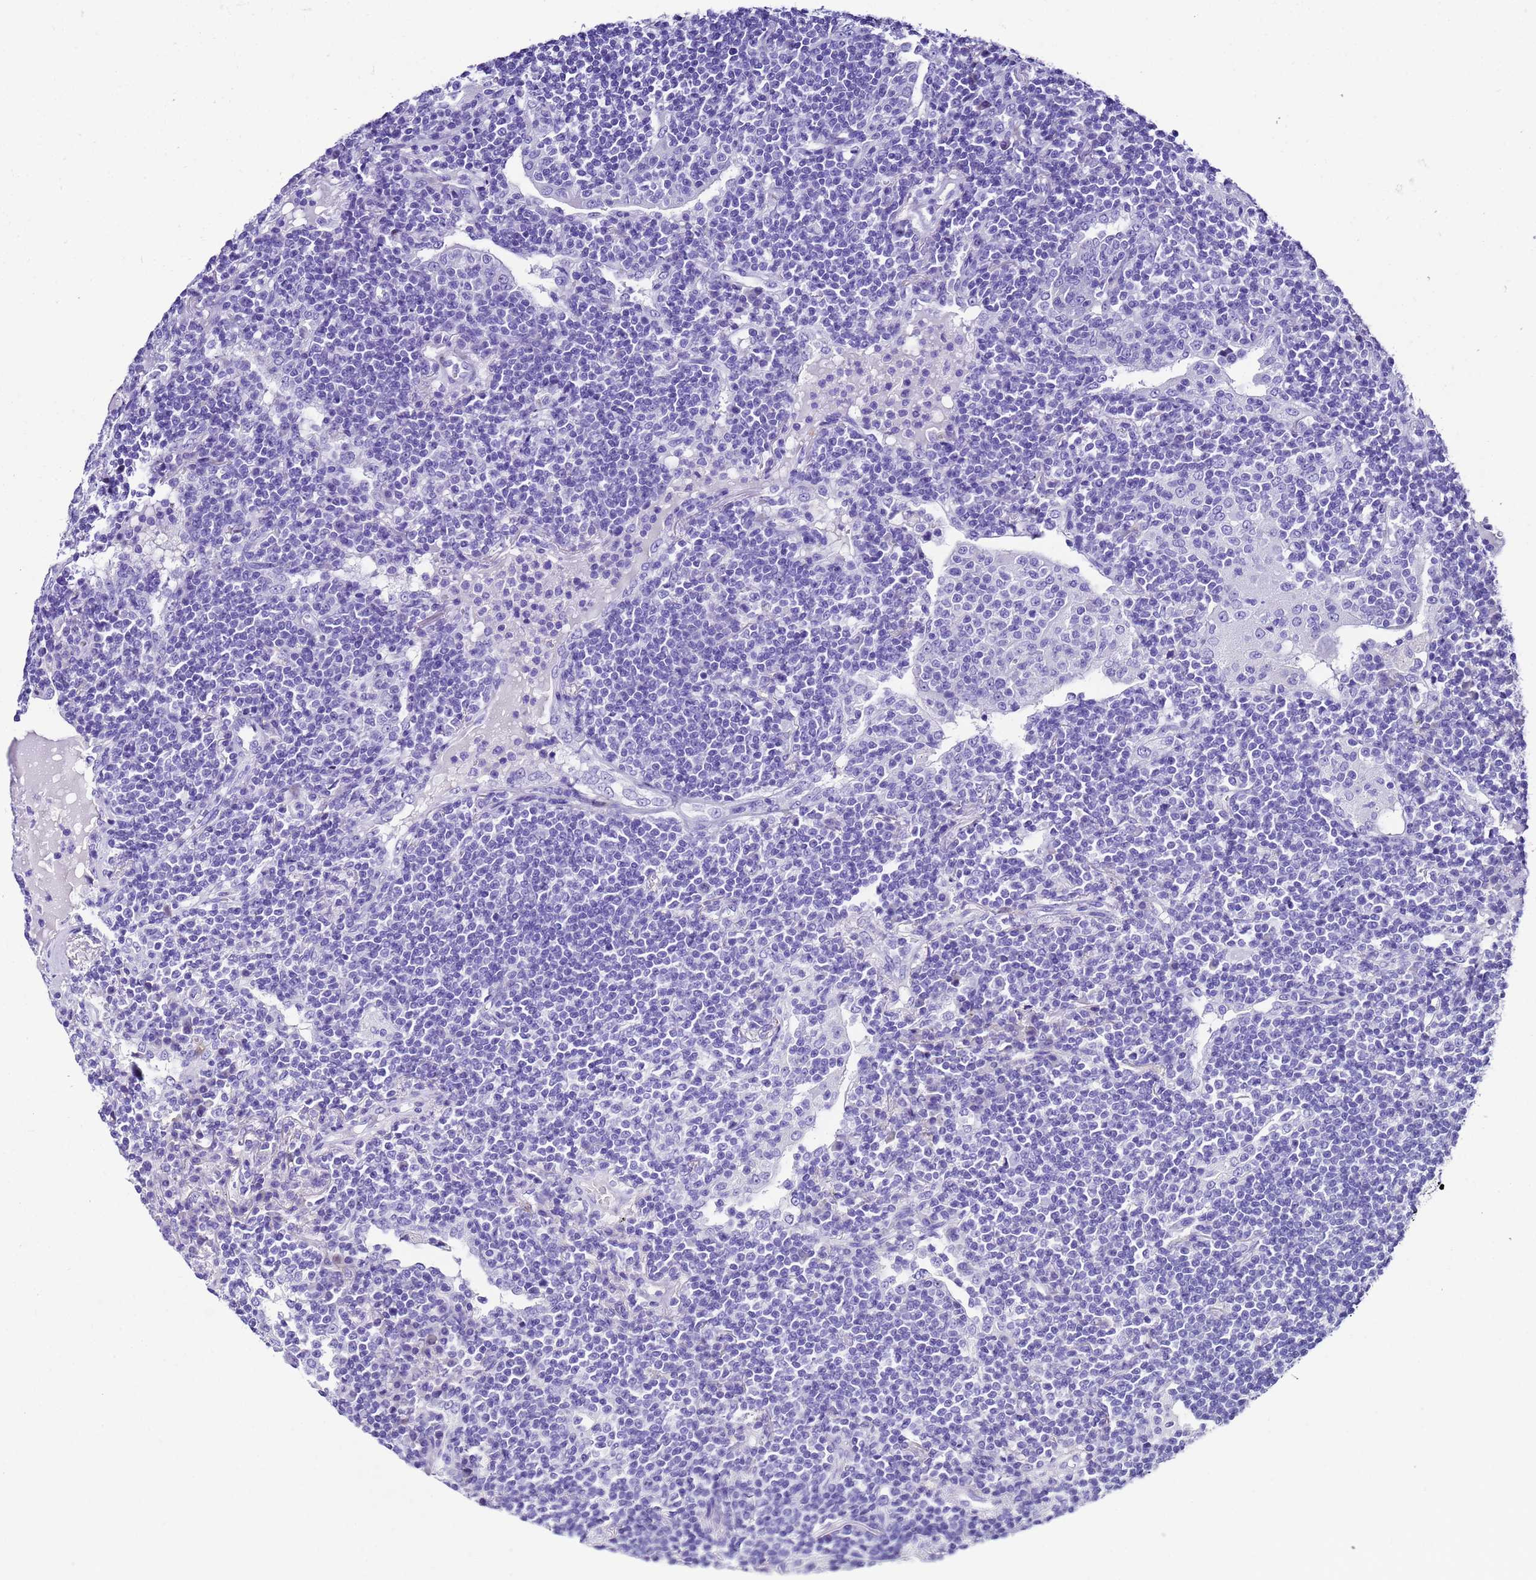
{"staining": {"intensity": "negative", "quantity": "none", "location": "none"}, "tissue": "lymphoma", "cell_type": "Tumor cells", "image_type": "cancer", "snomed": [{"axis": "morphology", "description": "Malignant lymphoma, non-Hodgkin's type, Low grade"}, {"axis": "topography", "description": "Lung"}], "caption": "The histopathology image demonstrates no significant staining in tumor cells of lymphoma.", "gene": "UGT2B10", "patient": {"sex": "female", "age": 71}}